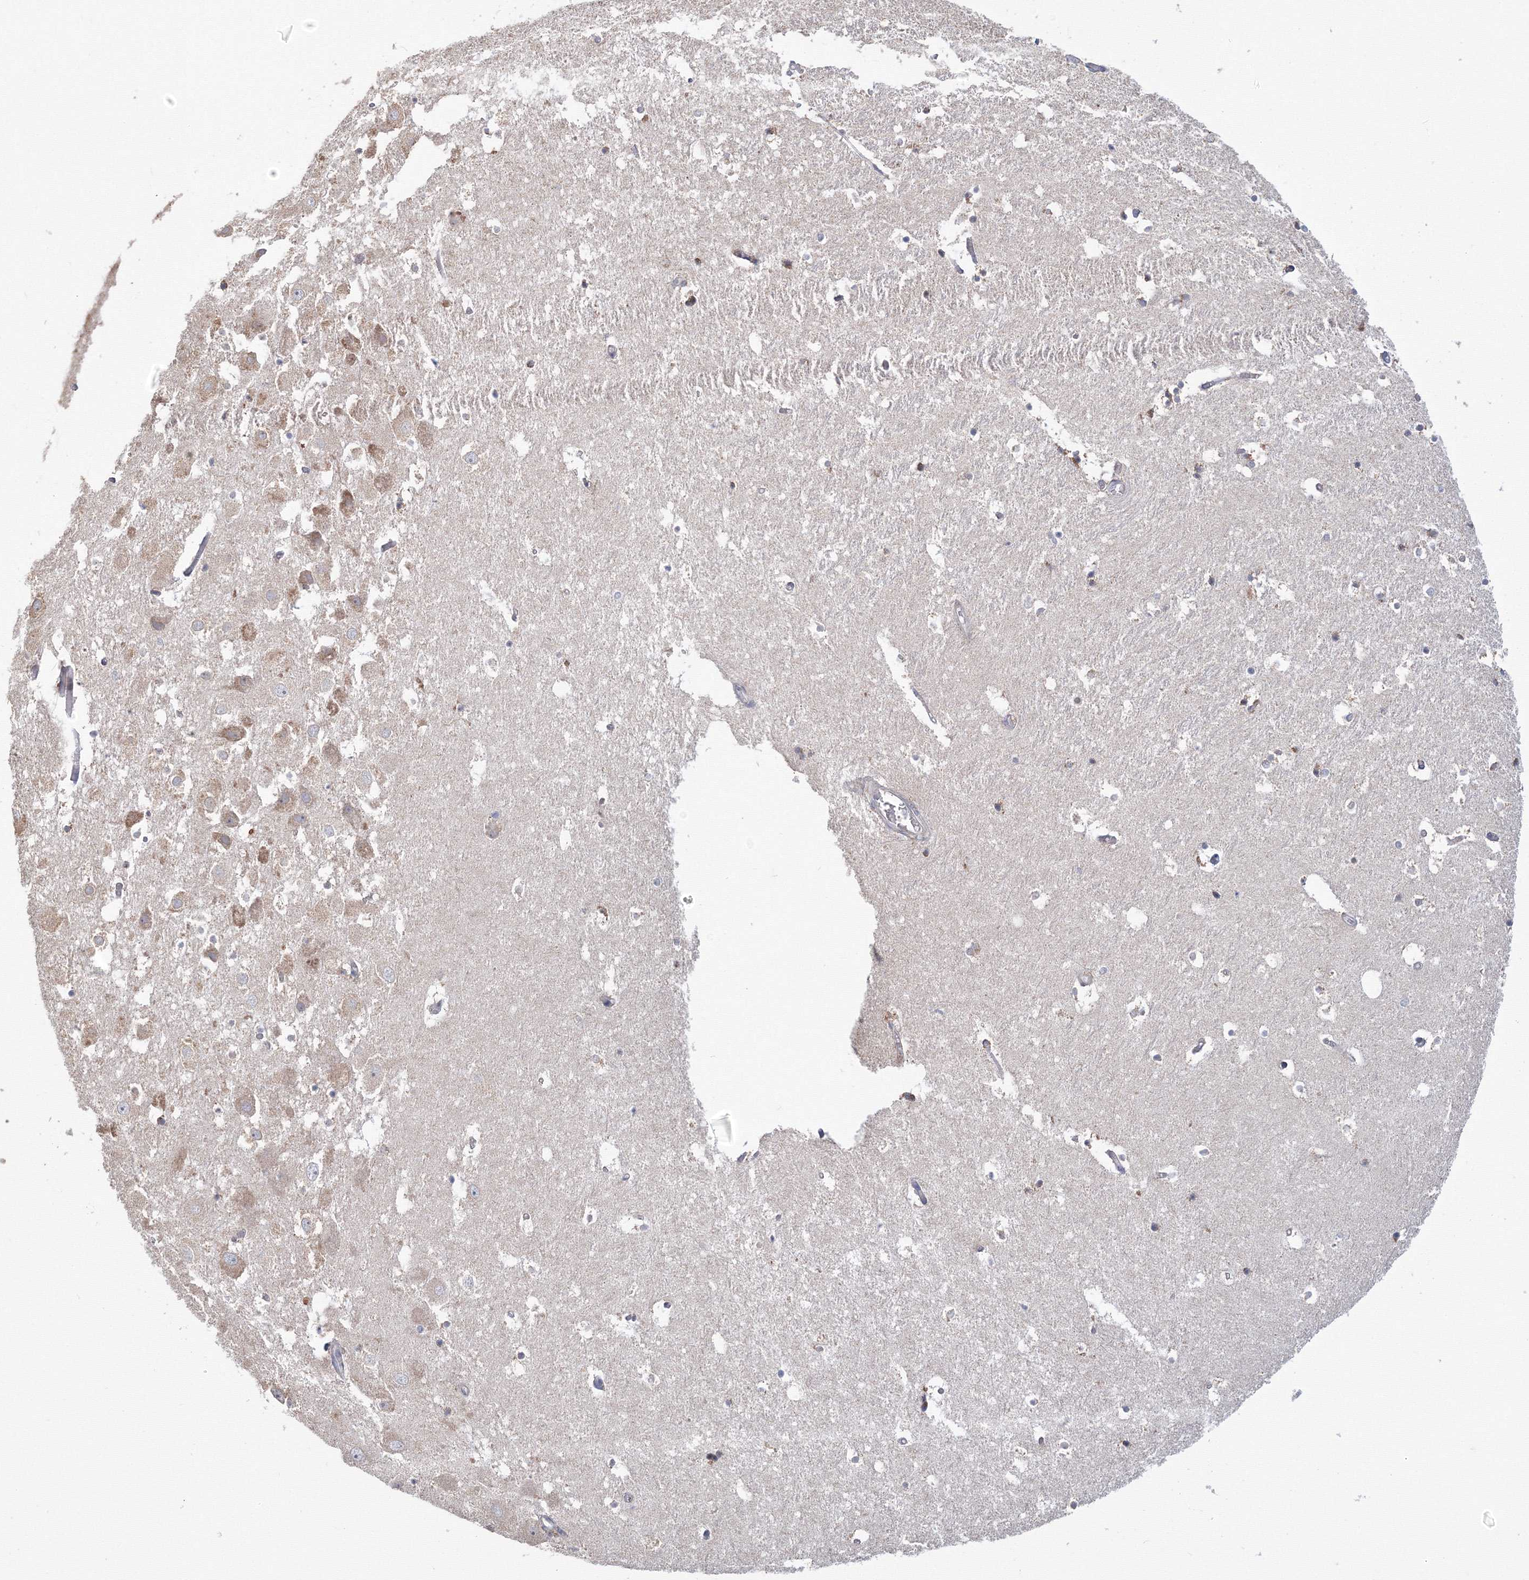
{"staining": {"intensity": "moderate", "quantity": "25%-75%", "location": "cytoplasmic/membranous"}, "tissue": "hippocampus", "cell_type": "Glial cells", "image_type": "normal", "snomed": [{"axis": "morphology", "description": "Normal tissue, NOS"}, {"axis": "topography", "description": "Hippocampus"}], "caption": "Benign hippocampus was stained to show a protein in brown. There is medium levels of moderate cytoplasmic/membranous positivity in about 25%-75% of glial cells.", "gene": "DHRS12", "patient": {"sex": "female", "age": 52}}